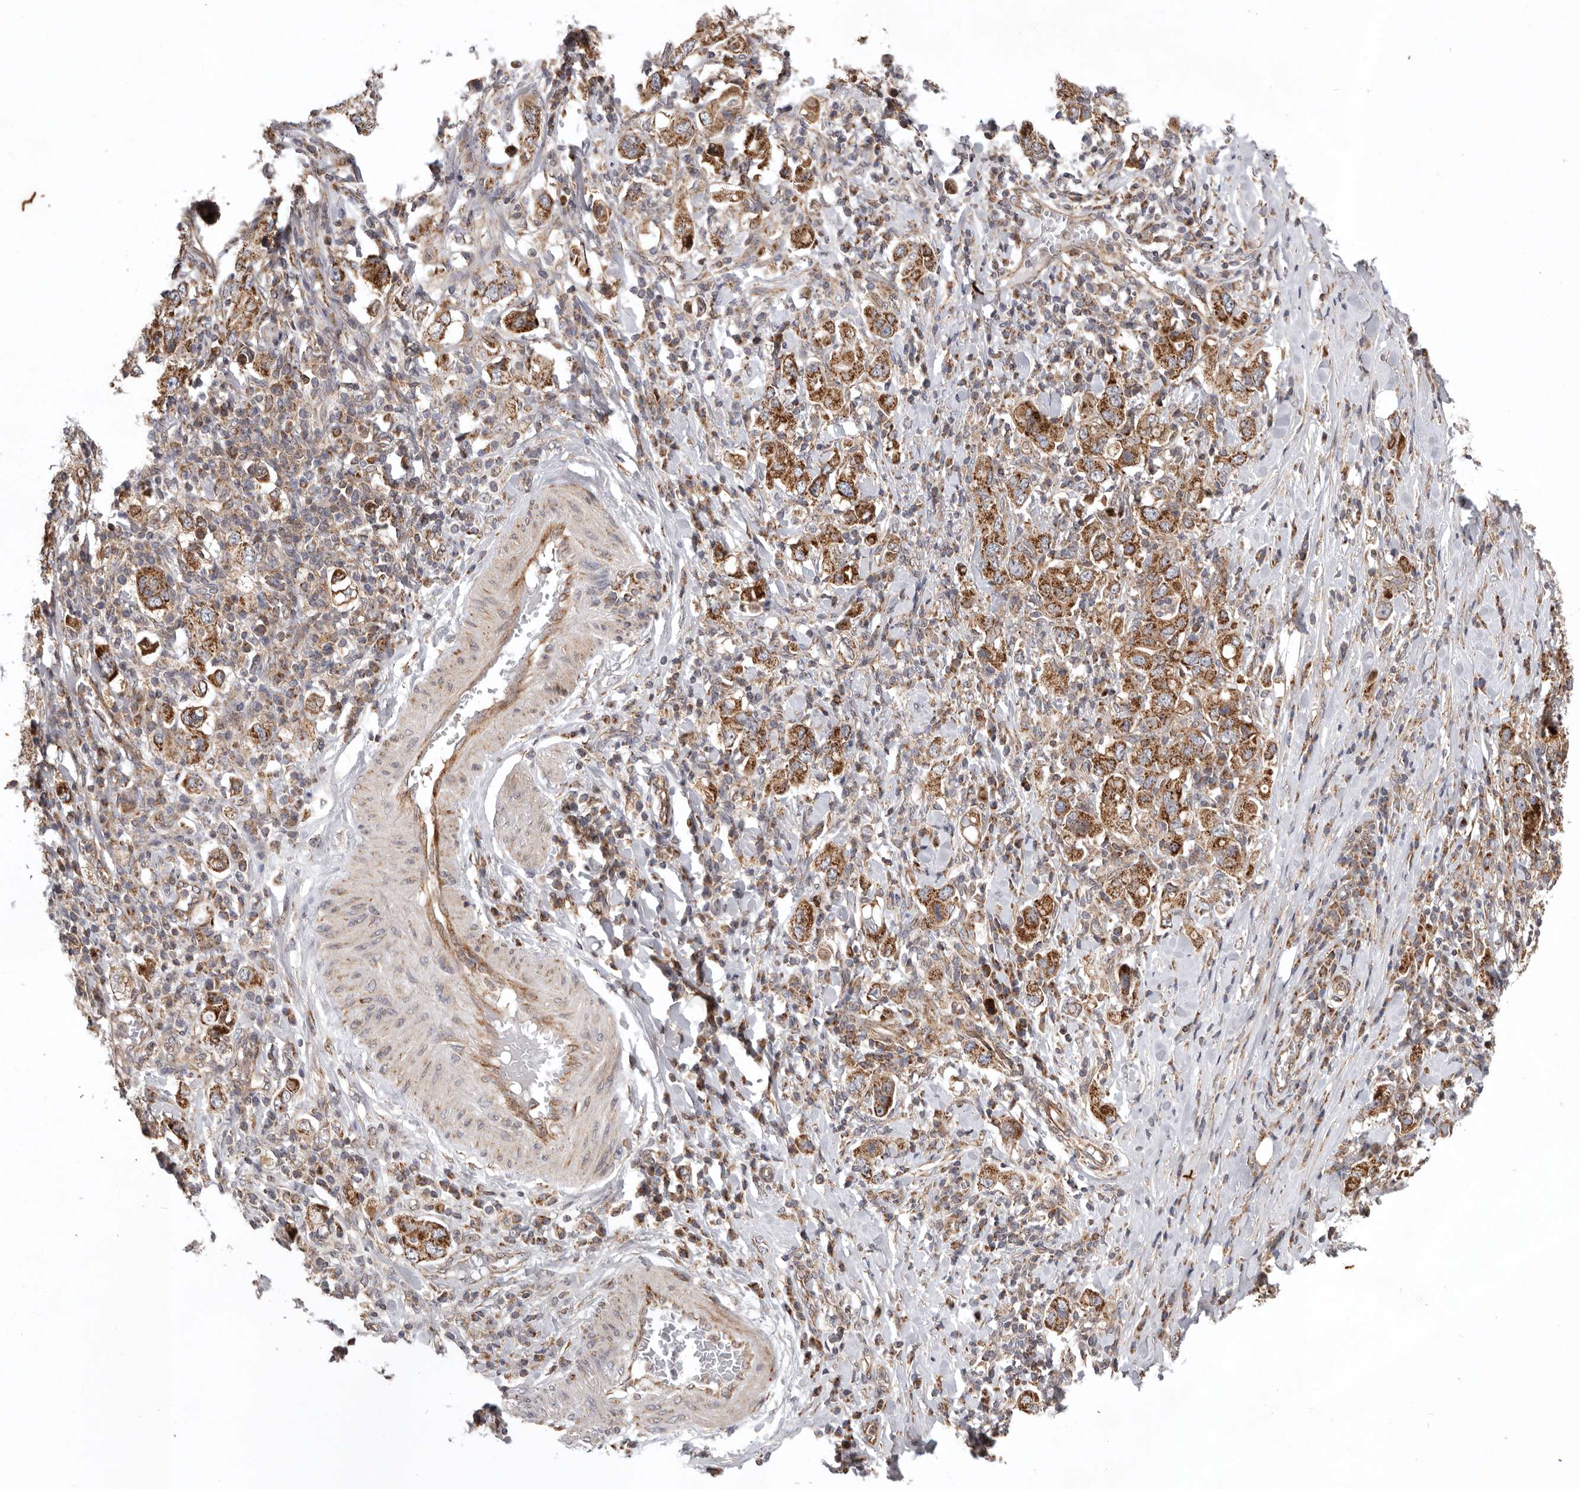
{"staining": {"intensity": "strong", "quantity": ">75%", "location": "cytoplasmic/membranous"}, "tissue": "stomach cancer", "cell_type": "Tumor cells", "image_type": "cancer", "snomed": [{"axis": "morphology", "description": "Adenocarcinoma, NOS"}, {"axis": "topography", "description": "Stomach, upper"}], "caption": "Protein expression analysis of stomach adenocarcinoma exhibits strong cytoplasmic/membranous expression in about >75% of tumor cells.", "gene": "MRPS10", "patient": {"sex": "male", "age": 62}}